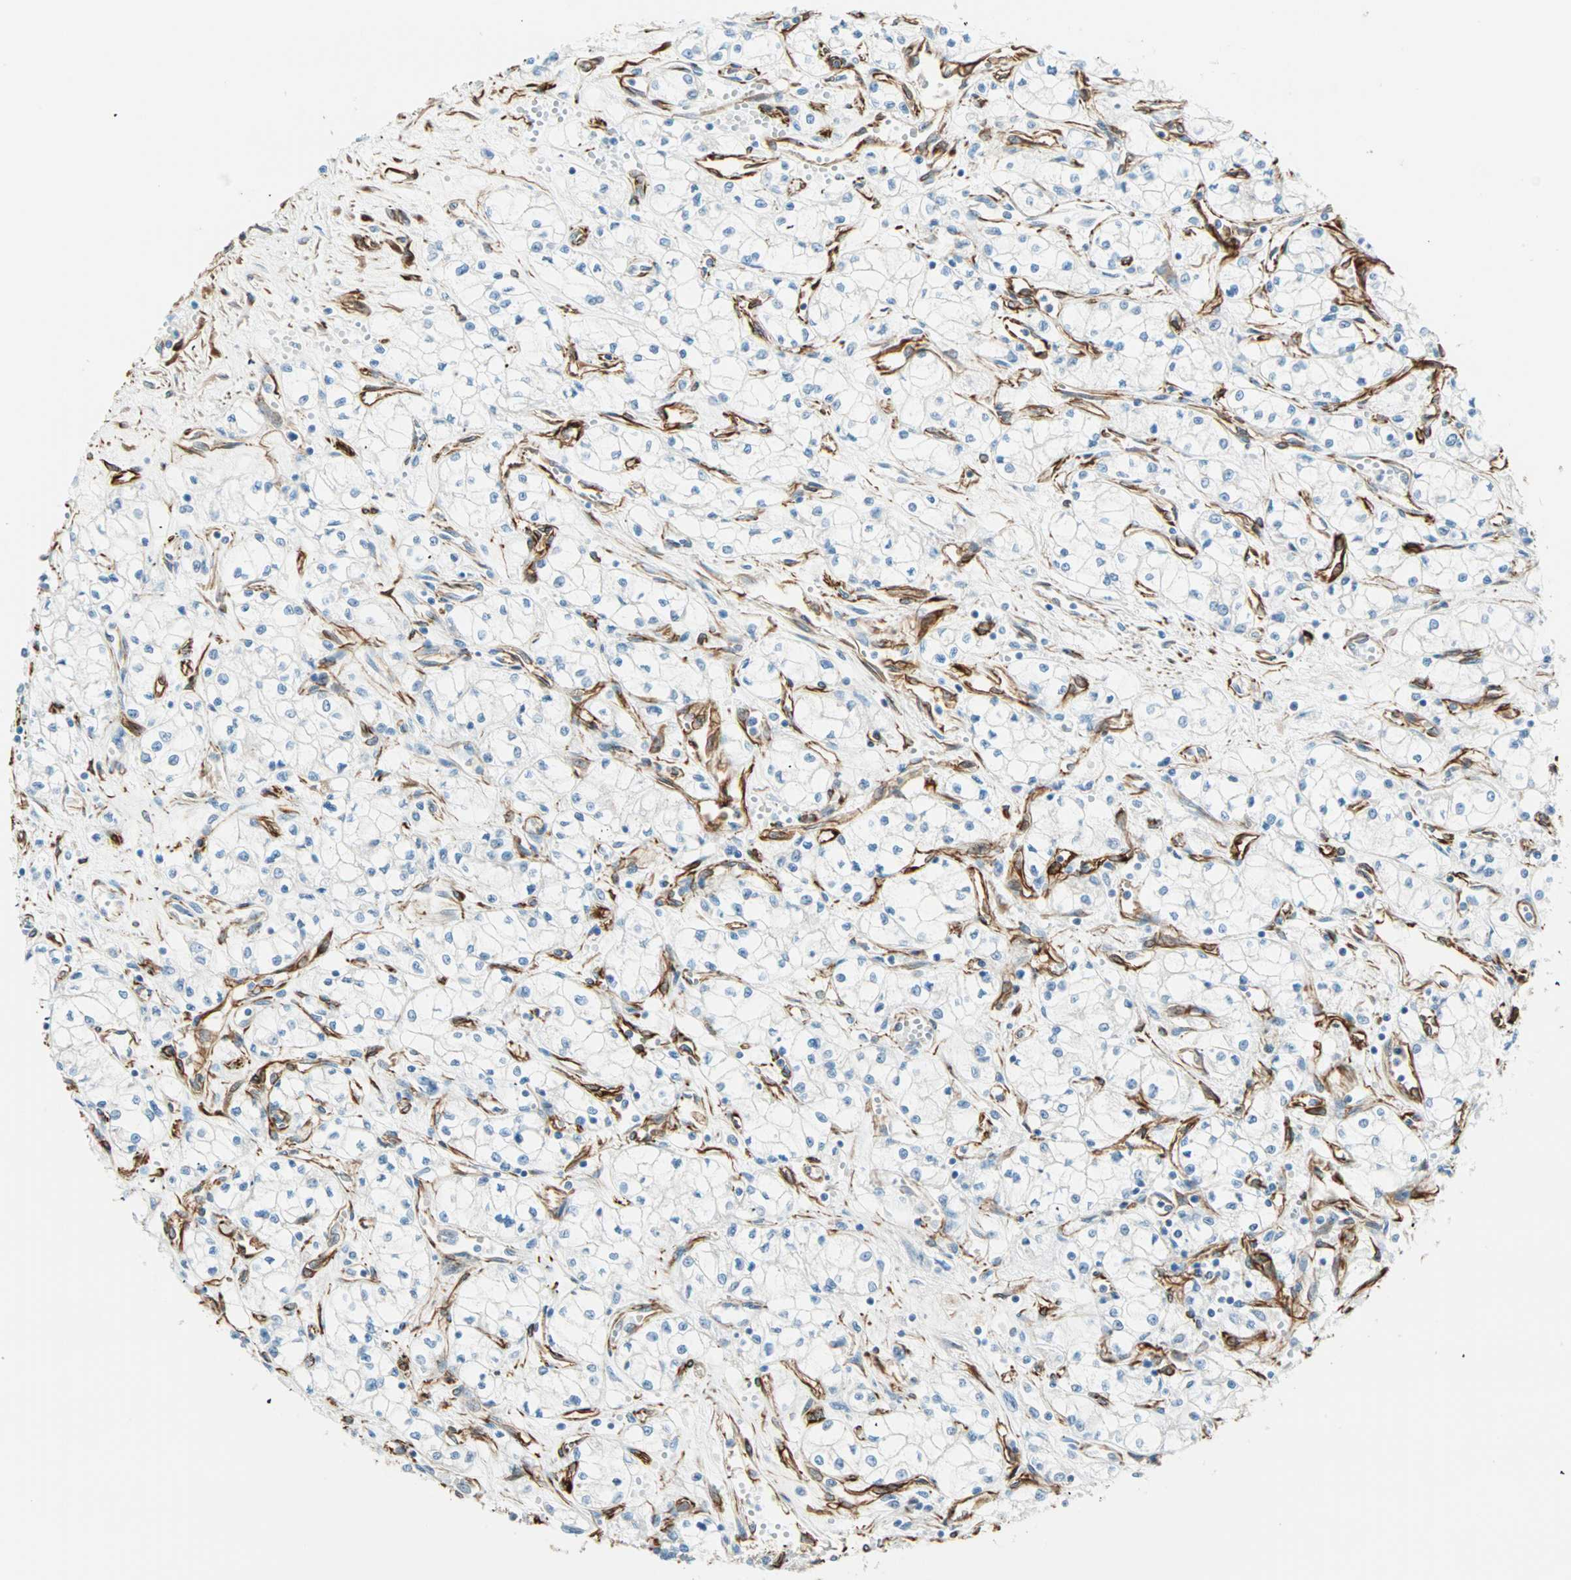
{"staining": {"intensity": "negative", "quantity": "none", "location": "none"}, "tissue": "renal cancer", "cell_type": "Tumor cells", "image_type": "cancer", "snomed": [{"axis": "morphology", "description": "Normal tissue, NOS"}, {"axis": "morphology", "description": "Adenocarcinoma, NOS"}, {"axis": "topography", "description": "Kidney"}], "caption": "A micrograph of human renal cancer (adenocarcinoma) is negative for staining in tumor cells.", "gene": "NES", "patient": {"sex": "male", "age": 59}}